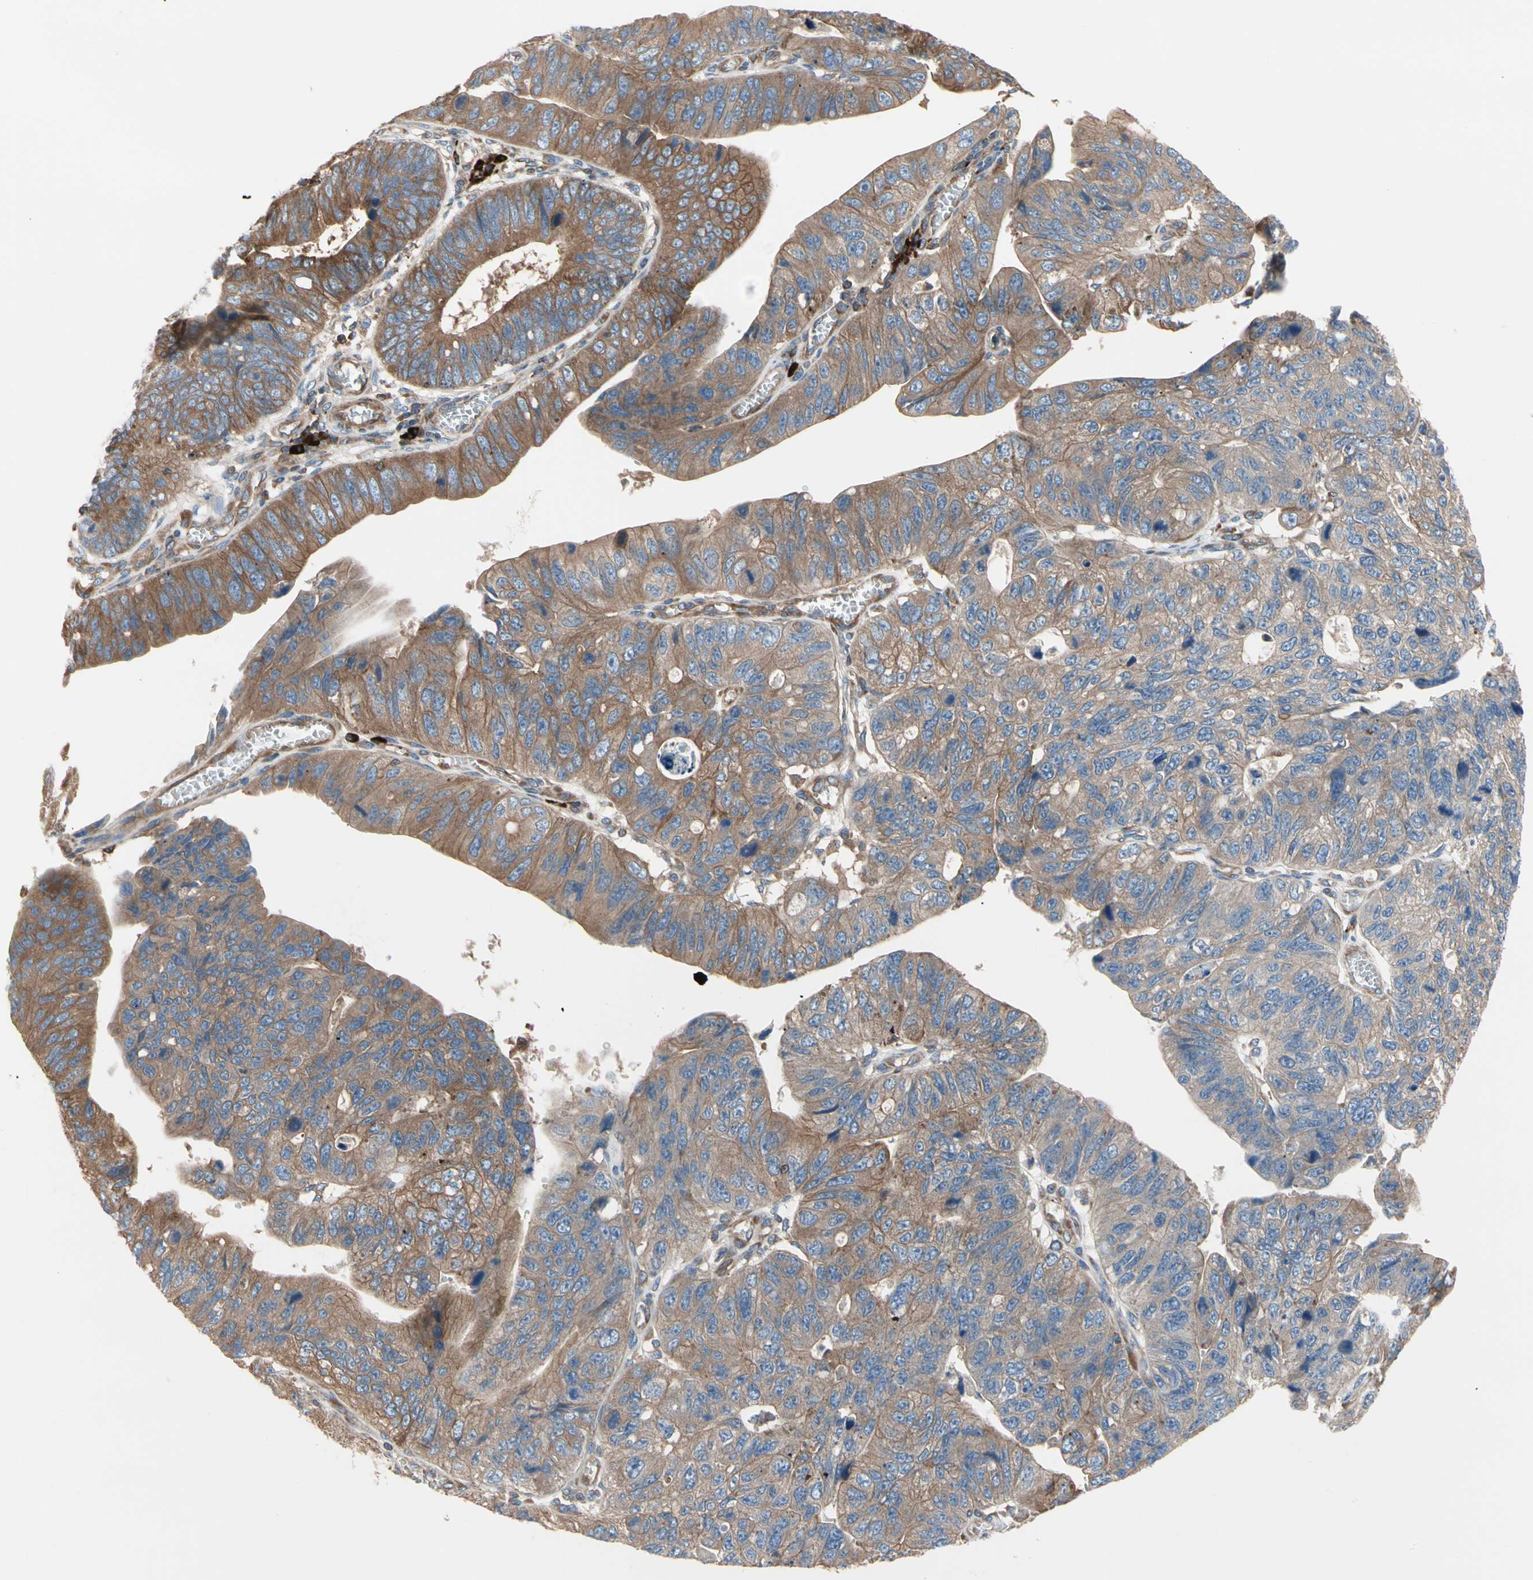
{"staining": {"intensity": "moderate", "quantity": ">75%", "location": "cytoplasmic/membranous"}, "tissue": "stomach cancer", "cell_type": "Tumor cells", "image_type": "cancer", "snomed": [{"axis": "morphology", "description": "Adenocarcinoma, NOS"}, {"axis": "topography", "description": "Stomach"}], "caption": "An image of stomach adenocarcinoma stained for a protein demonstrates moderate cytoplasmic/membranous brown staining in tumor cells.", "gene": "ROCK1", "patient": {"sex": "male", "age": 59}}